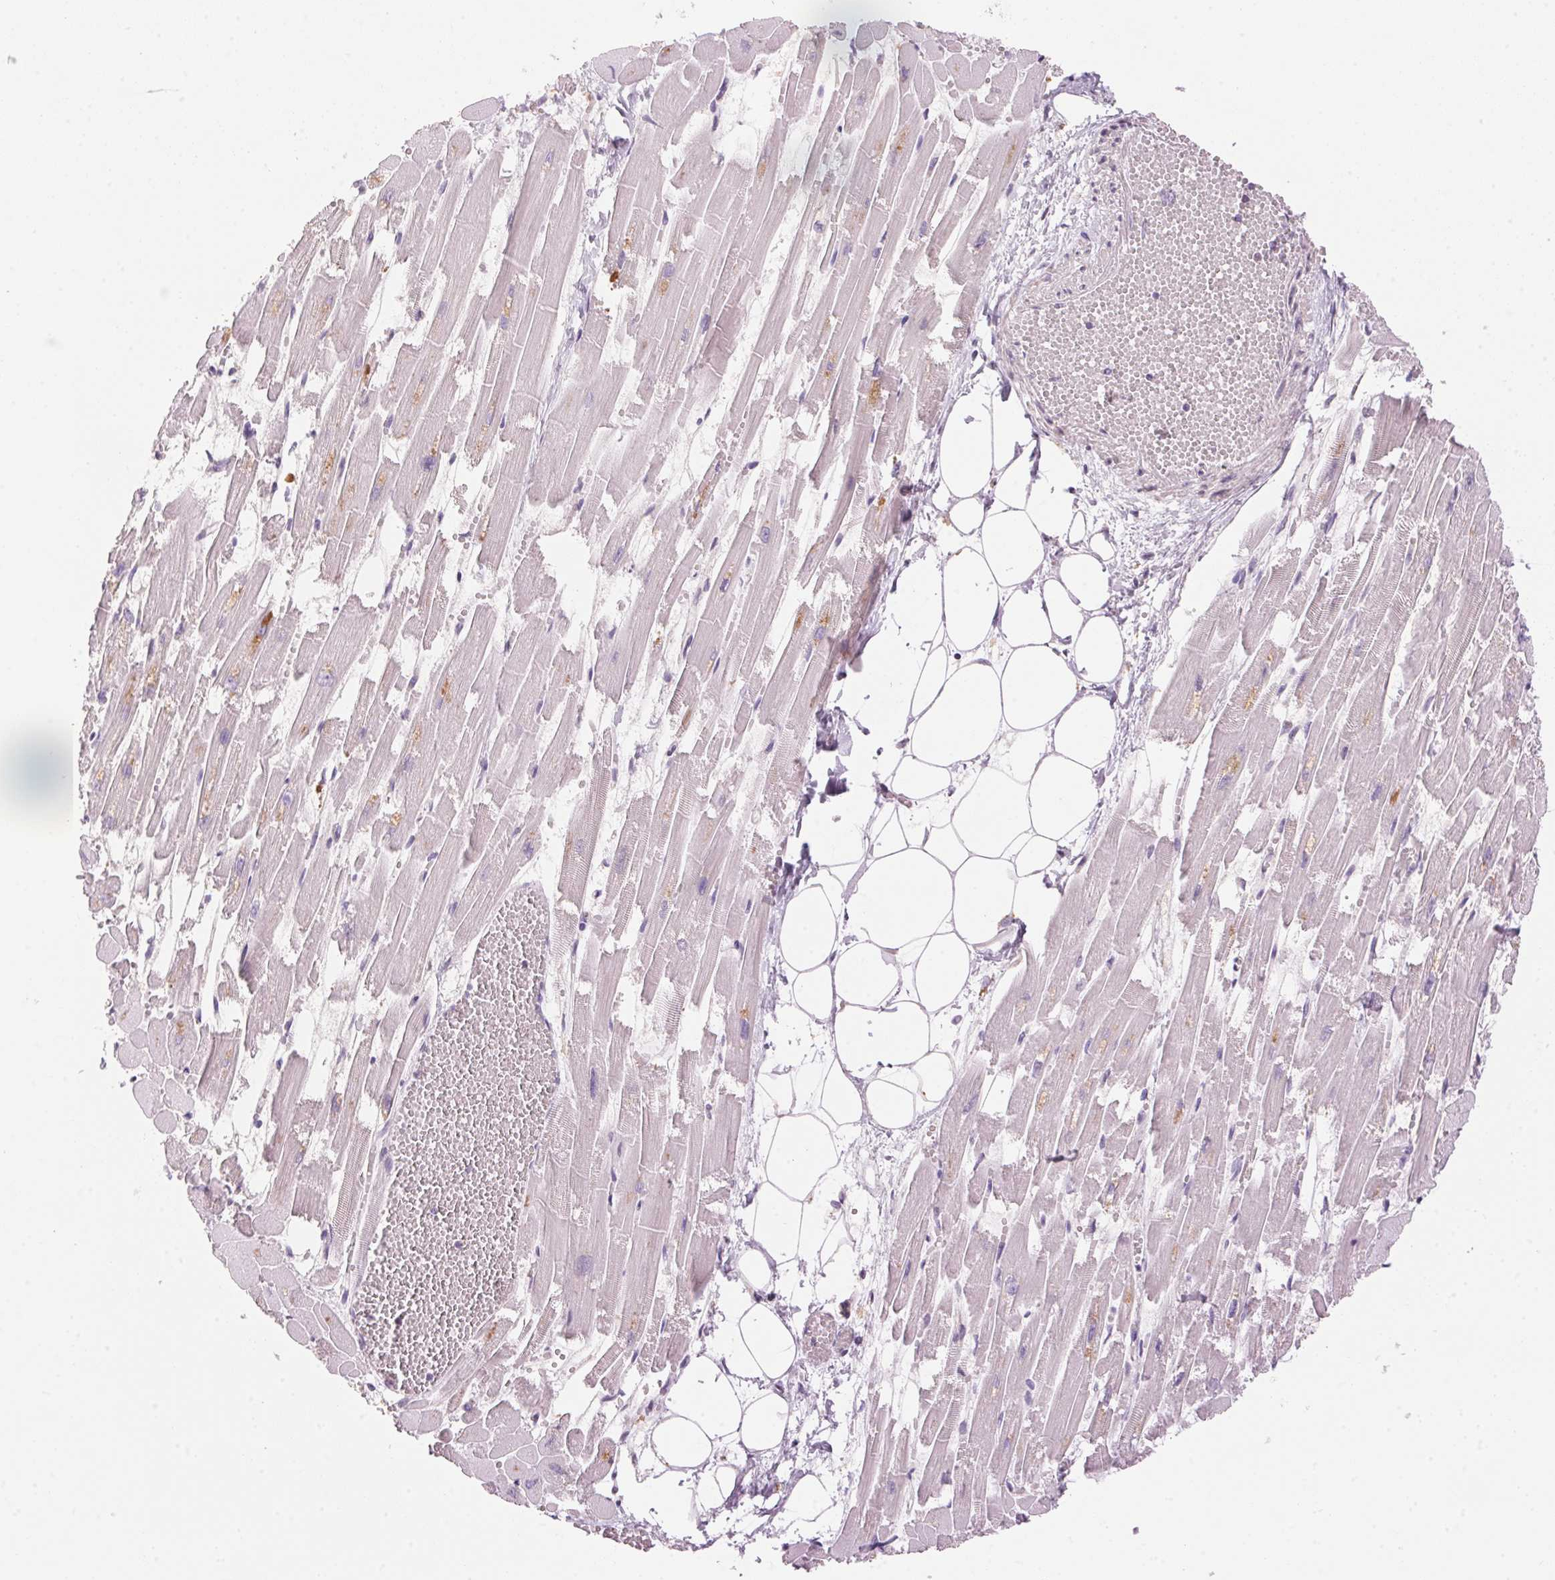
{"staining": {"intensity": "negative", "quantity": "none", "location": "none"}, "tissue": "heart muscle", "cell_type": "Cardiomyocytes", "image_type": "normal", "snomed": [{"axis": "morphology", "description": "Normal tissue, NOS"}, {"axis": "topography", "description": "Heart"}], "caption": "Immunohistochemistry image of normal heart muscle: human heart muscle stained with DAB shows no significant protein positivity in cardiomyocytes. The staining is performed using DAB brown chromogen with nuclei counter-stained in using hematoxylin.", "gene": "LYZL6", "patient": {"sex": "female", "age": 52}}